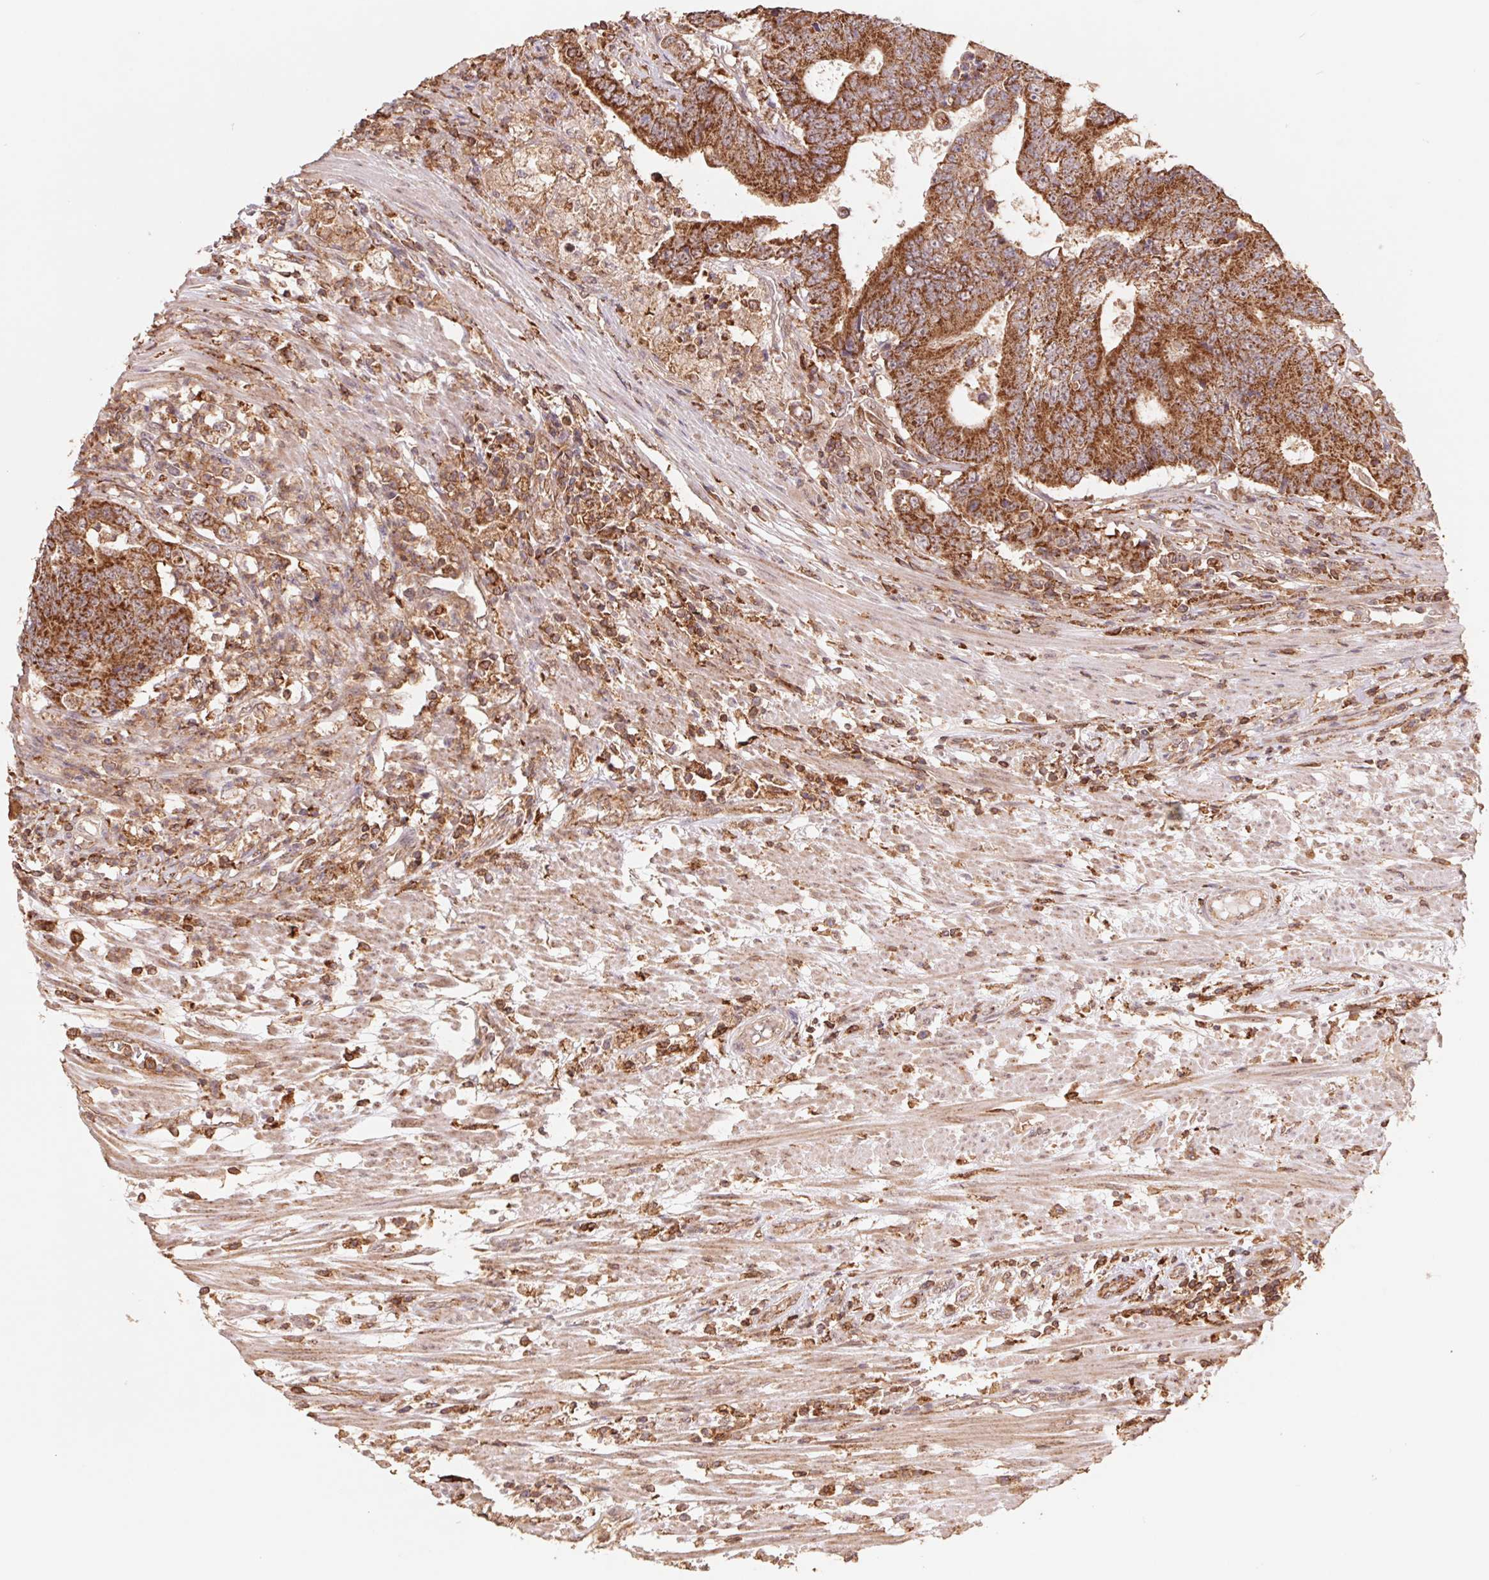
{"staining": {"intensity": "strong", "quantity": ">75%", "location": "cytoplasmic/membranous"}, "tissue": "colorectal cancer", "cell_type": "Tumor cells", "image_type": "cancer", "snomed": [{"axis": "morphology", "description": "Adenocarcinoma, NOS"}, {"axis": "topography", "description": "Colon"}], "caption": "A high-resolution micrograph shows immunohistochemistry staining of colorectal adenocarcinoma, which displays strong cytoplasmic/membranous positivity in about >75% of tumor cells.", "gene": "URM1", "patient": {"sex": "female", "age": 48}}